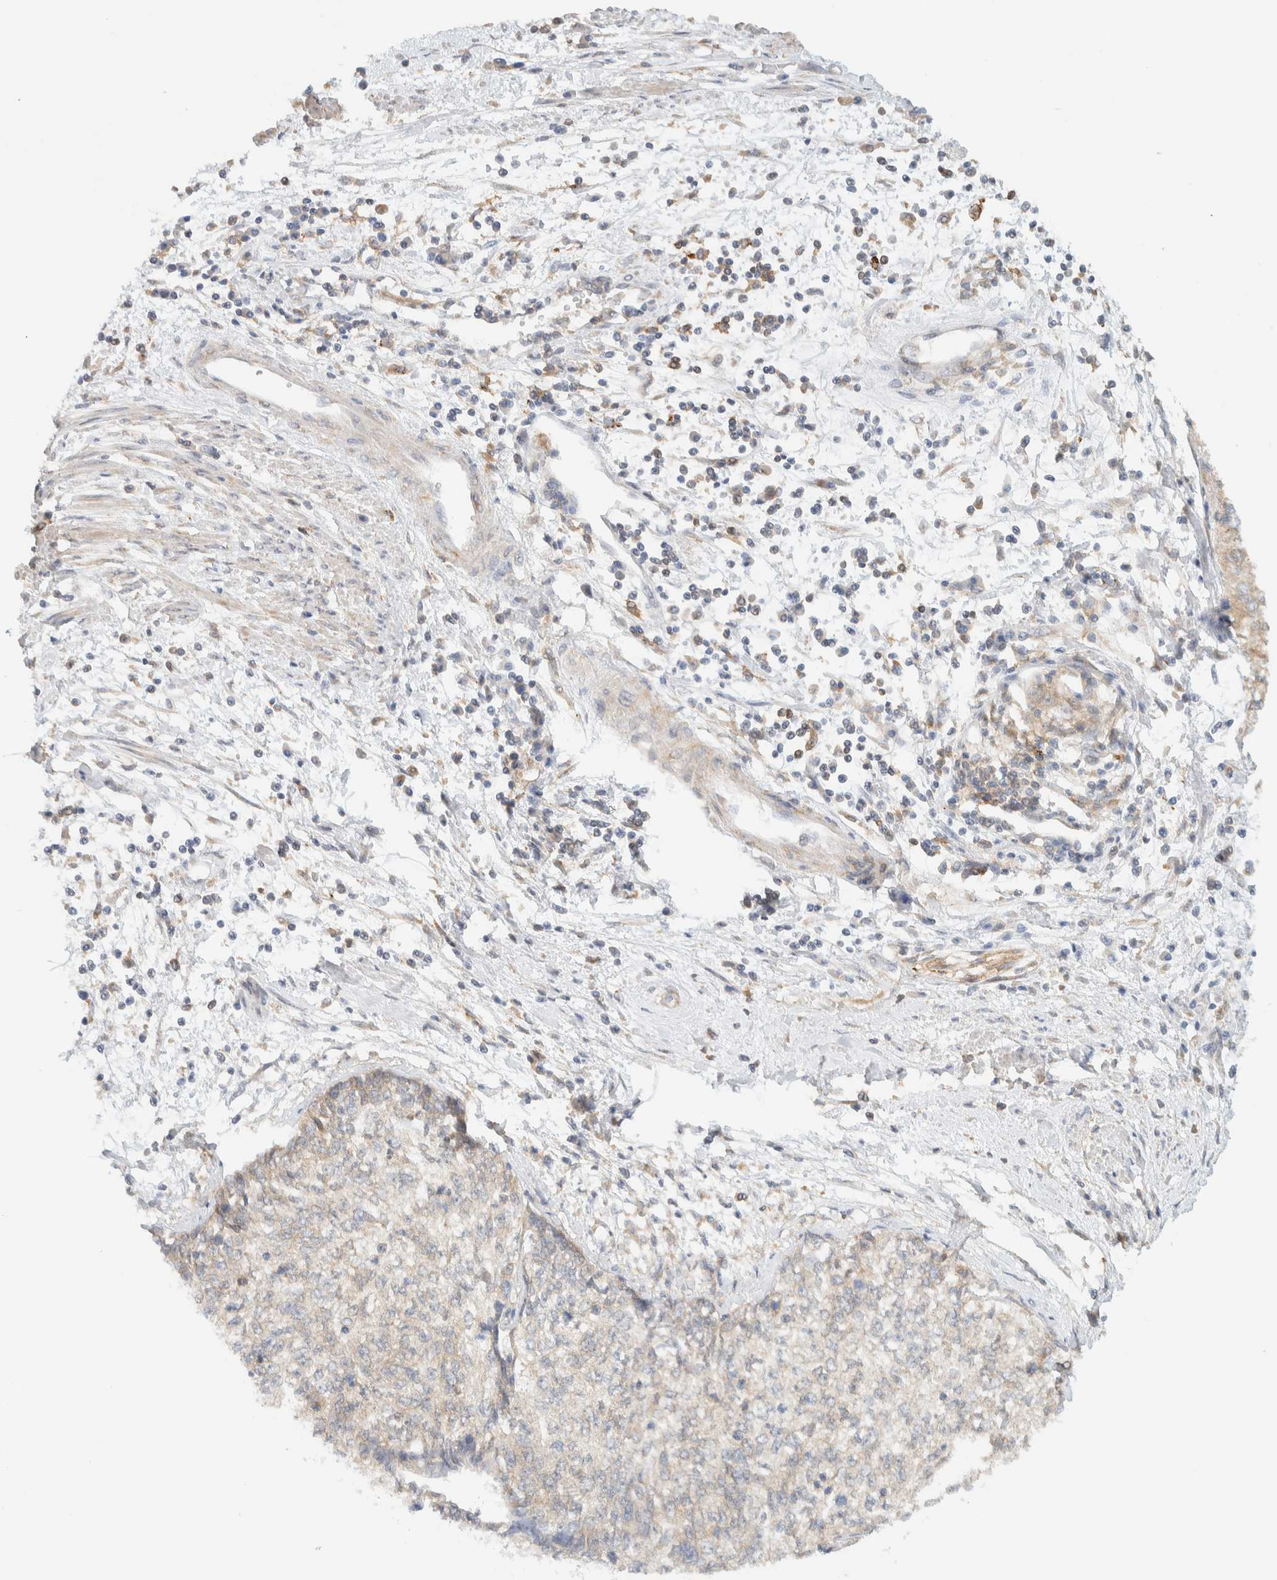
{"staining": {"intensity": "weak", "quantity": "<25%", "location": "cytoplasmic/membranous"}, "tissue": "cervical cancer", "cell_type": "Tumor cells", "image_type": "cancer", "snomed": [{"axis": "morphology", "description": "Squamous cell carcinoma, NOS"}, {"axis": "topography", "description": "Cervix"}], "caption": "High power microscopy photomicrograph of an immunohistochemistry micrograph of squamous cell carcinoma (cervical), revealing no significant positivity in tumor cells.", "gene": "NT5C", "patient": {"sex": "female", "age": 57}}